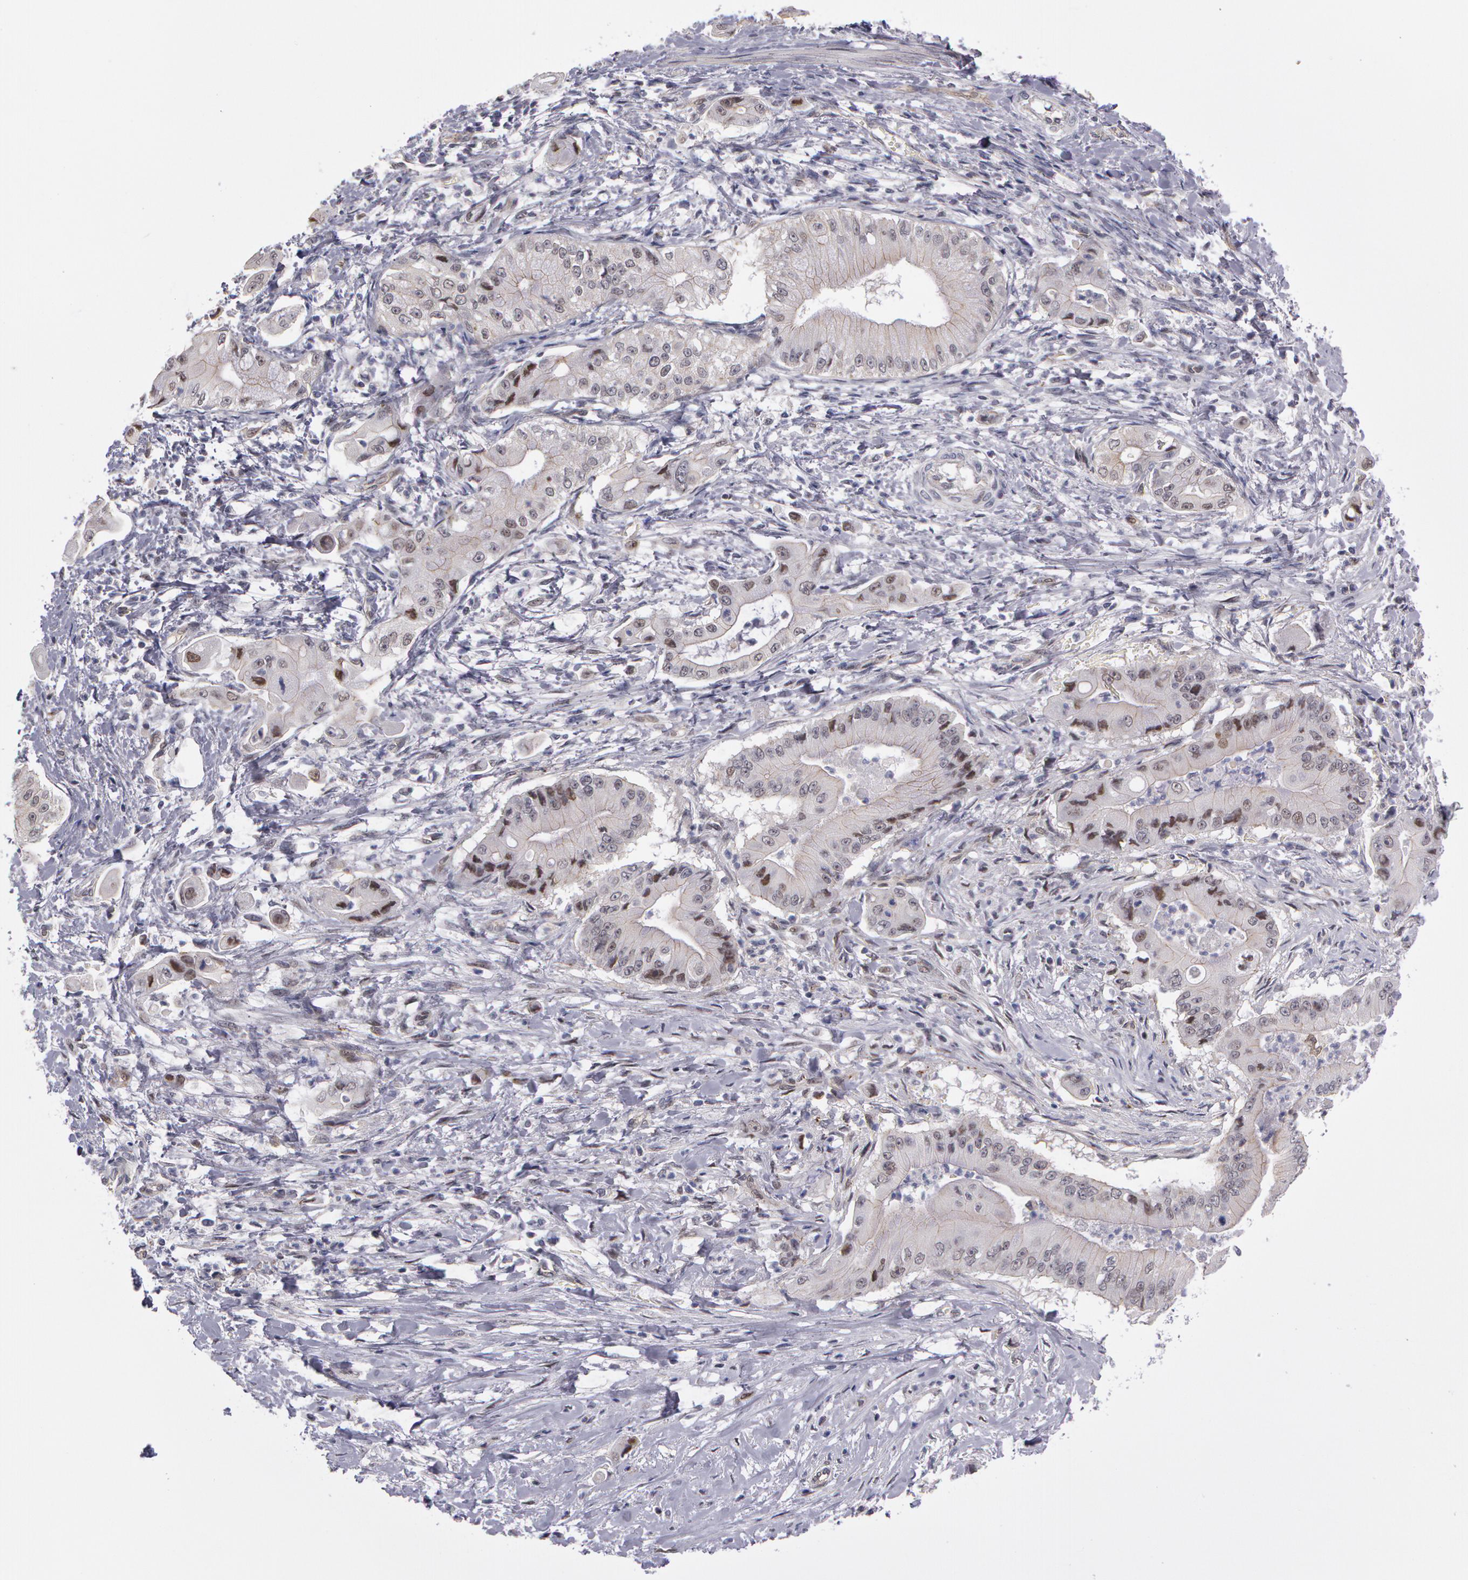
{"staining": {"intensity": "weak", "quantity": "<25%", "location": "nuclear"}, "tissue": "pancreatic cancer", "cell_type": "Tumor cells", "image_type": "cancer", "snomed": [{"axis": "morphology", "description": "Adenocarcinoma, NOS"}, {"axis": "topography", "description": "Pancreas"}], "caption": "There is no significant staining in tumor cells of pancreatic cancer.", "gene": "PRICKLE1", "patient": {"sex": "male", "age": 62}}